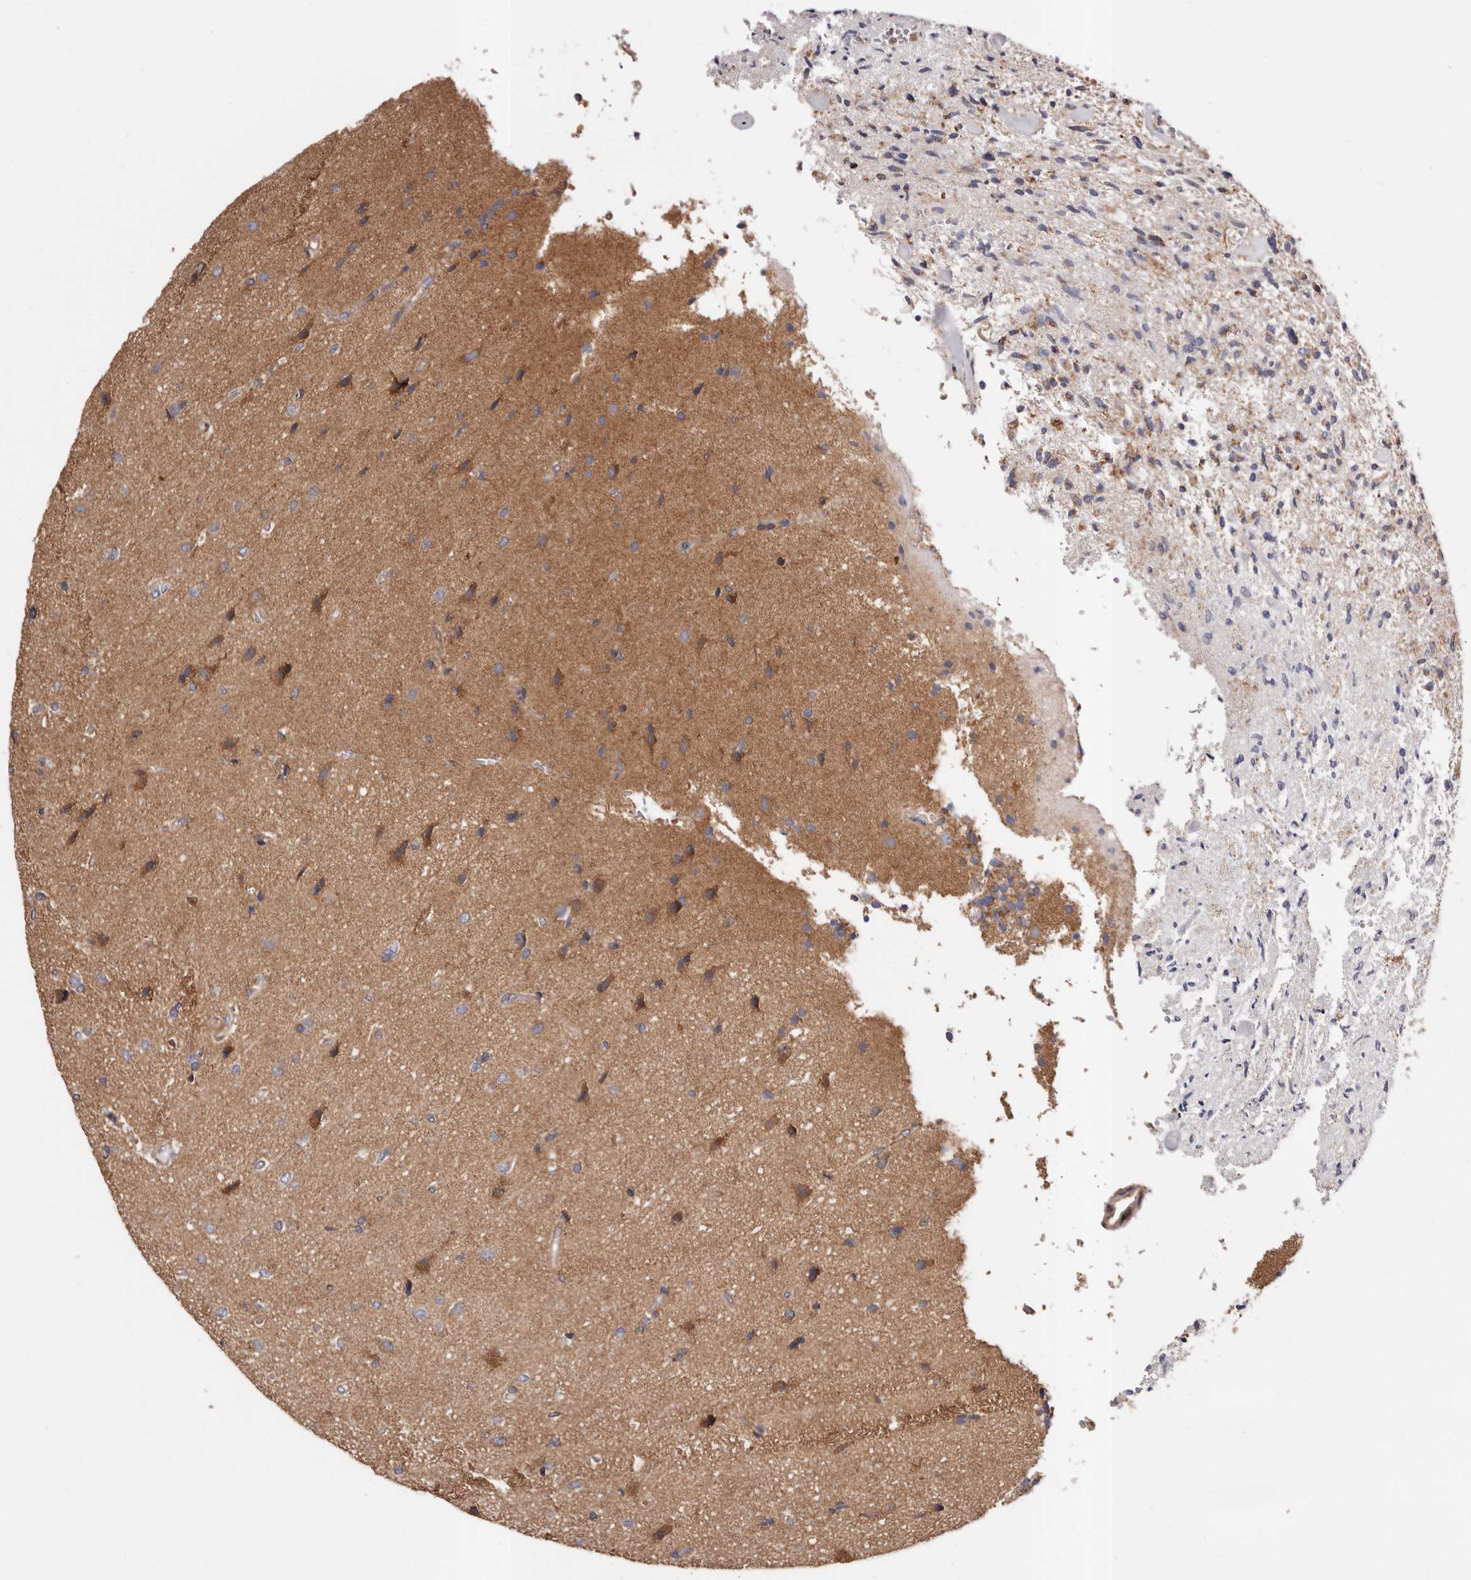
{"staining": {"intensity": "moderate", "quantity": "<25%", "location": "cytoplasmic/membranous"}, "tissue": "glioma", "cell_type": "Tumor cells", "image_type": "cancer", "snomed": [{"axis": "morphology", "description": "Glioma, malignant, High grade"}, {"axis": "topography", "description": "Brain"}], "caption": "Immunohistochemical staining of high-grade glioma (malignant) shows moderate cytoplasmic/membranous protein expression in about <25% of tumor cells. (DAB (3,3'-diaminobenzidine) = brown stain, brightfield microscopy at high magnification).", "gene": "COQ8B", "patient": {"sex": "male", "age": 72}}